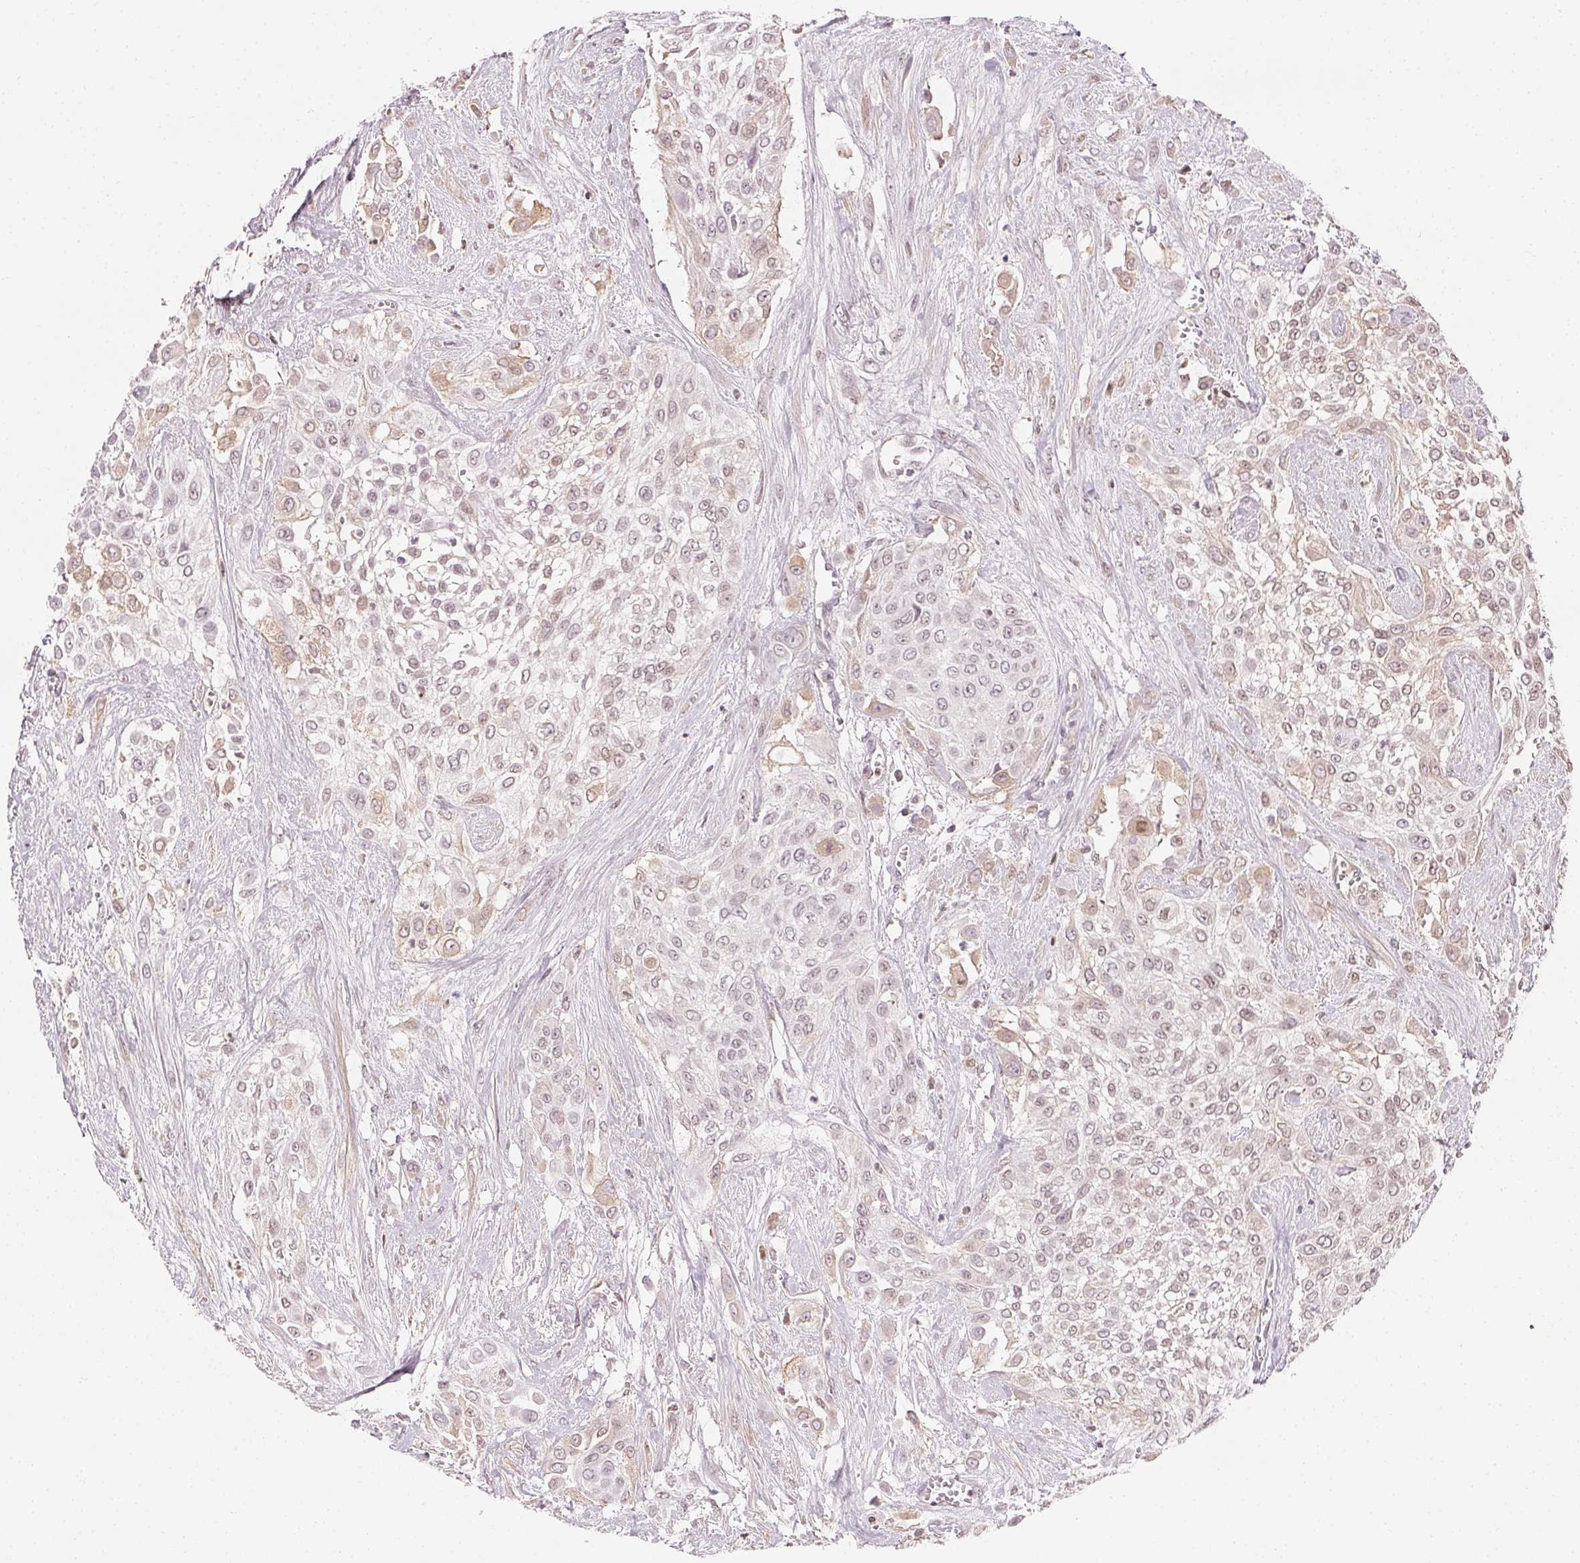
{"staining": {"intensity": "weak", "quantity": "25%-75%", "location": "nuclear"}, "tissue": "urothelial cancer", "cell_type": "Tumor cells", "image_type": "cancer", "snomed": [{"axis": "morphology", "description": "Urothelial carcinoma, High grade"}, {"axis": "topography", "description": "Urinary bladder"}], "caption": "High-grade urothelial carcinoma stained with a protein marker displays weak staining in tumor cells.", "gene": "AFM", "patient": {"sex": "male", "age": 57}}